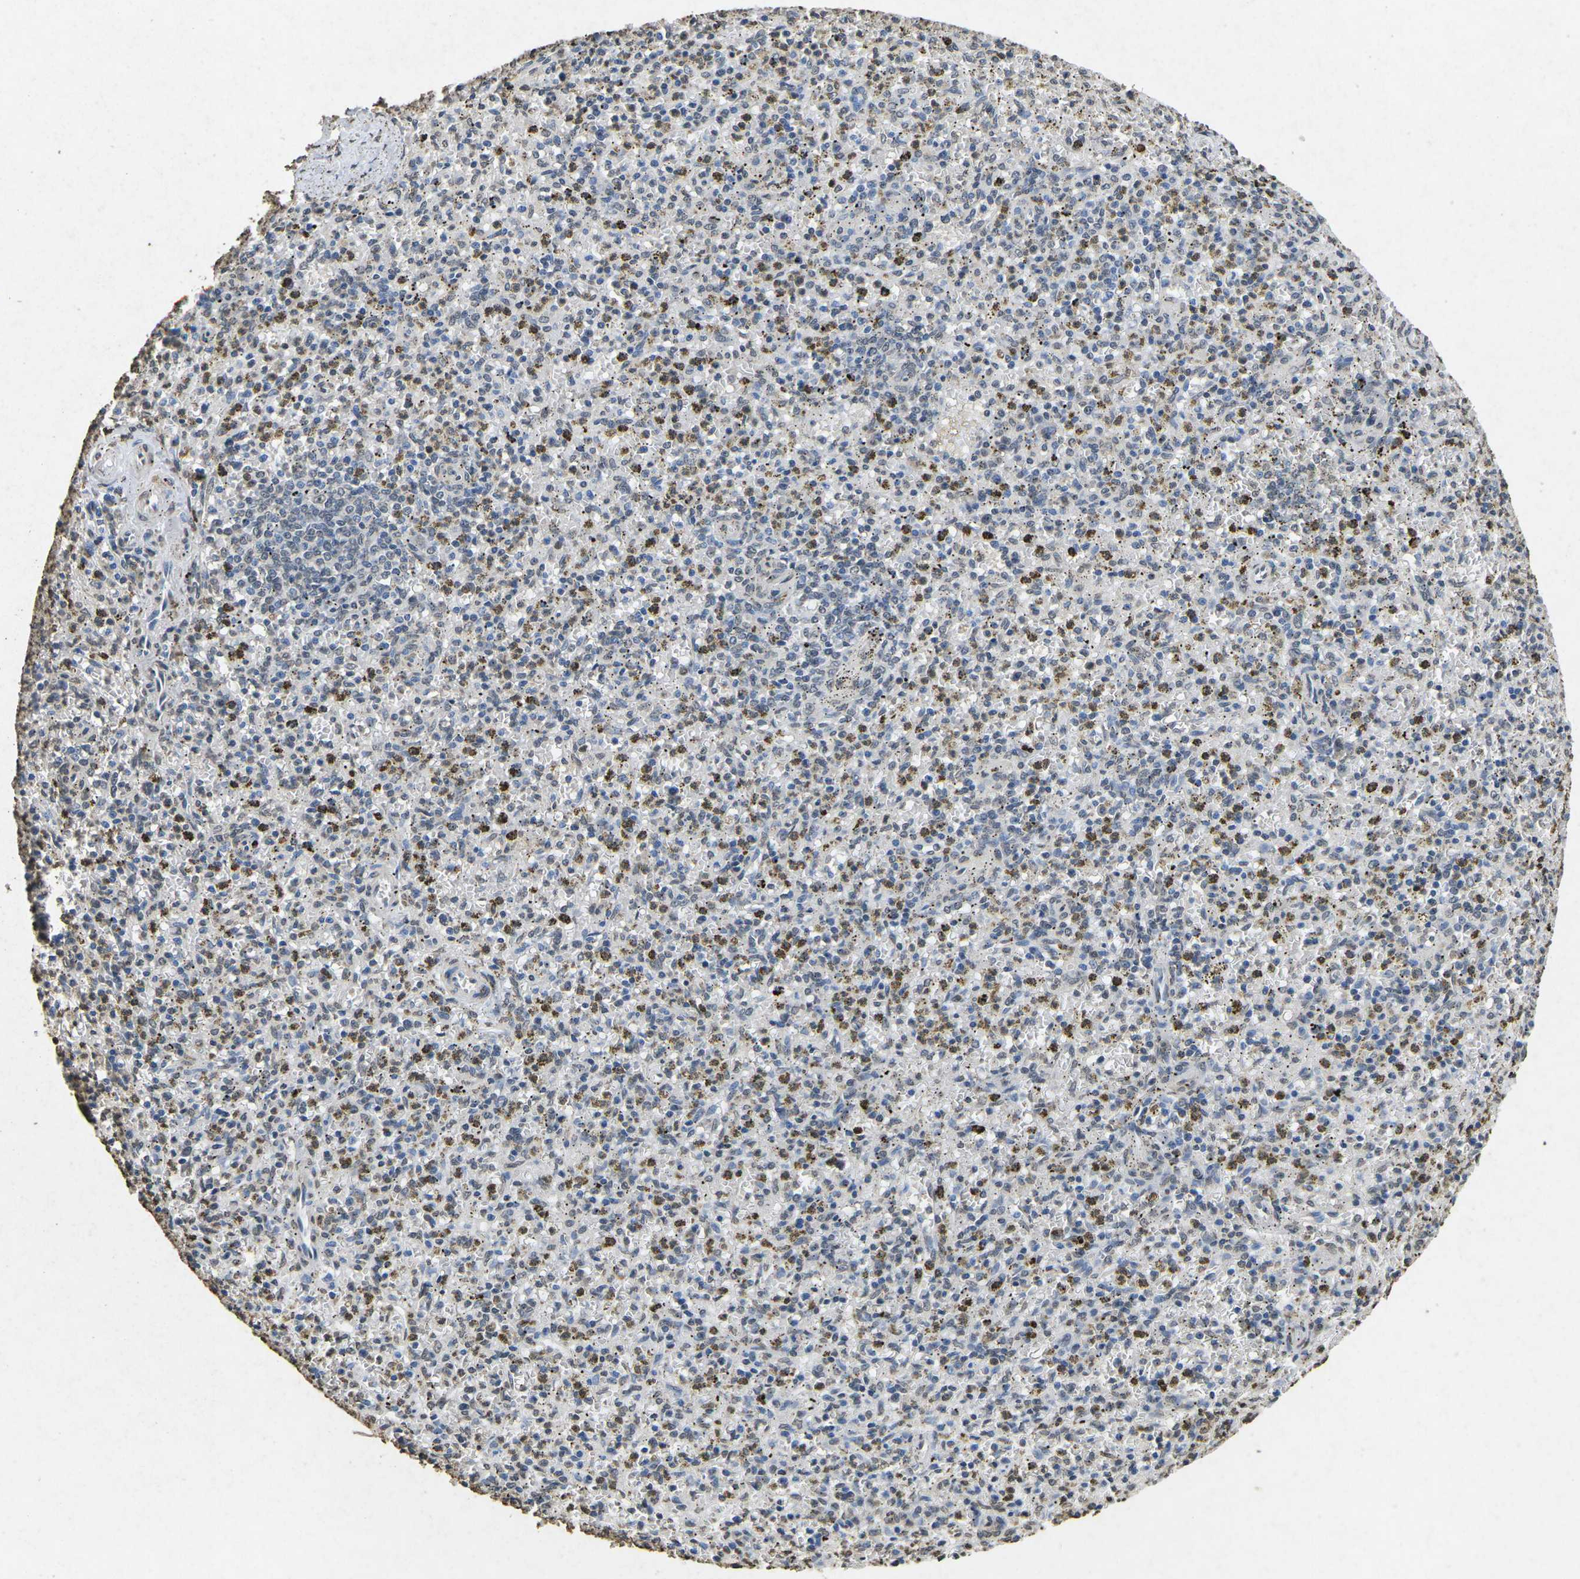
{"staining": {"intensity": "moderate", "quantity": "<25%", "location": "cytoplasmic/membranous"}, "tissue": "spleen", "cell_type": "Cells in red pulp", "image_type": "normal", "snomed": [{"axis": "morphology", "description": "Normal tissue, NOS"}, {"axis": "topography", "description": "Spleen"}], "caption": "Immunohistochemical staining of benign spleen reveals low levels of moderate cytoplasmic/membranous staining in about <25% of cells in red pulp. (DAB IHC, brown staining for protein, blue staining for nuclei).", "gene": "SCNN1B", "patient": {"sex": "male", "age": 72}}